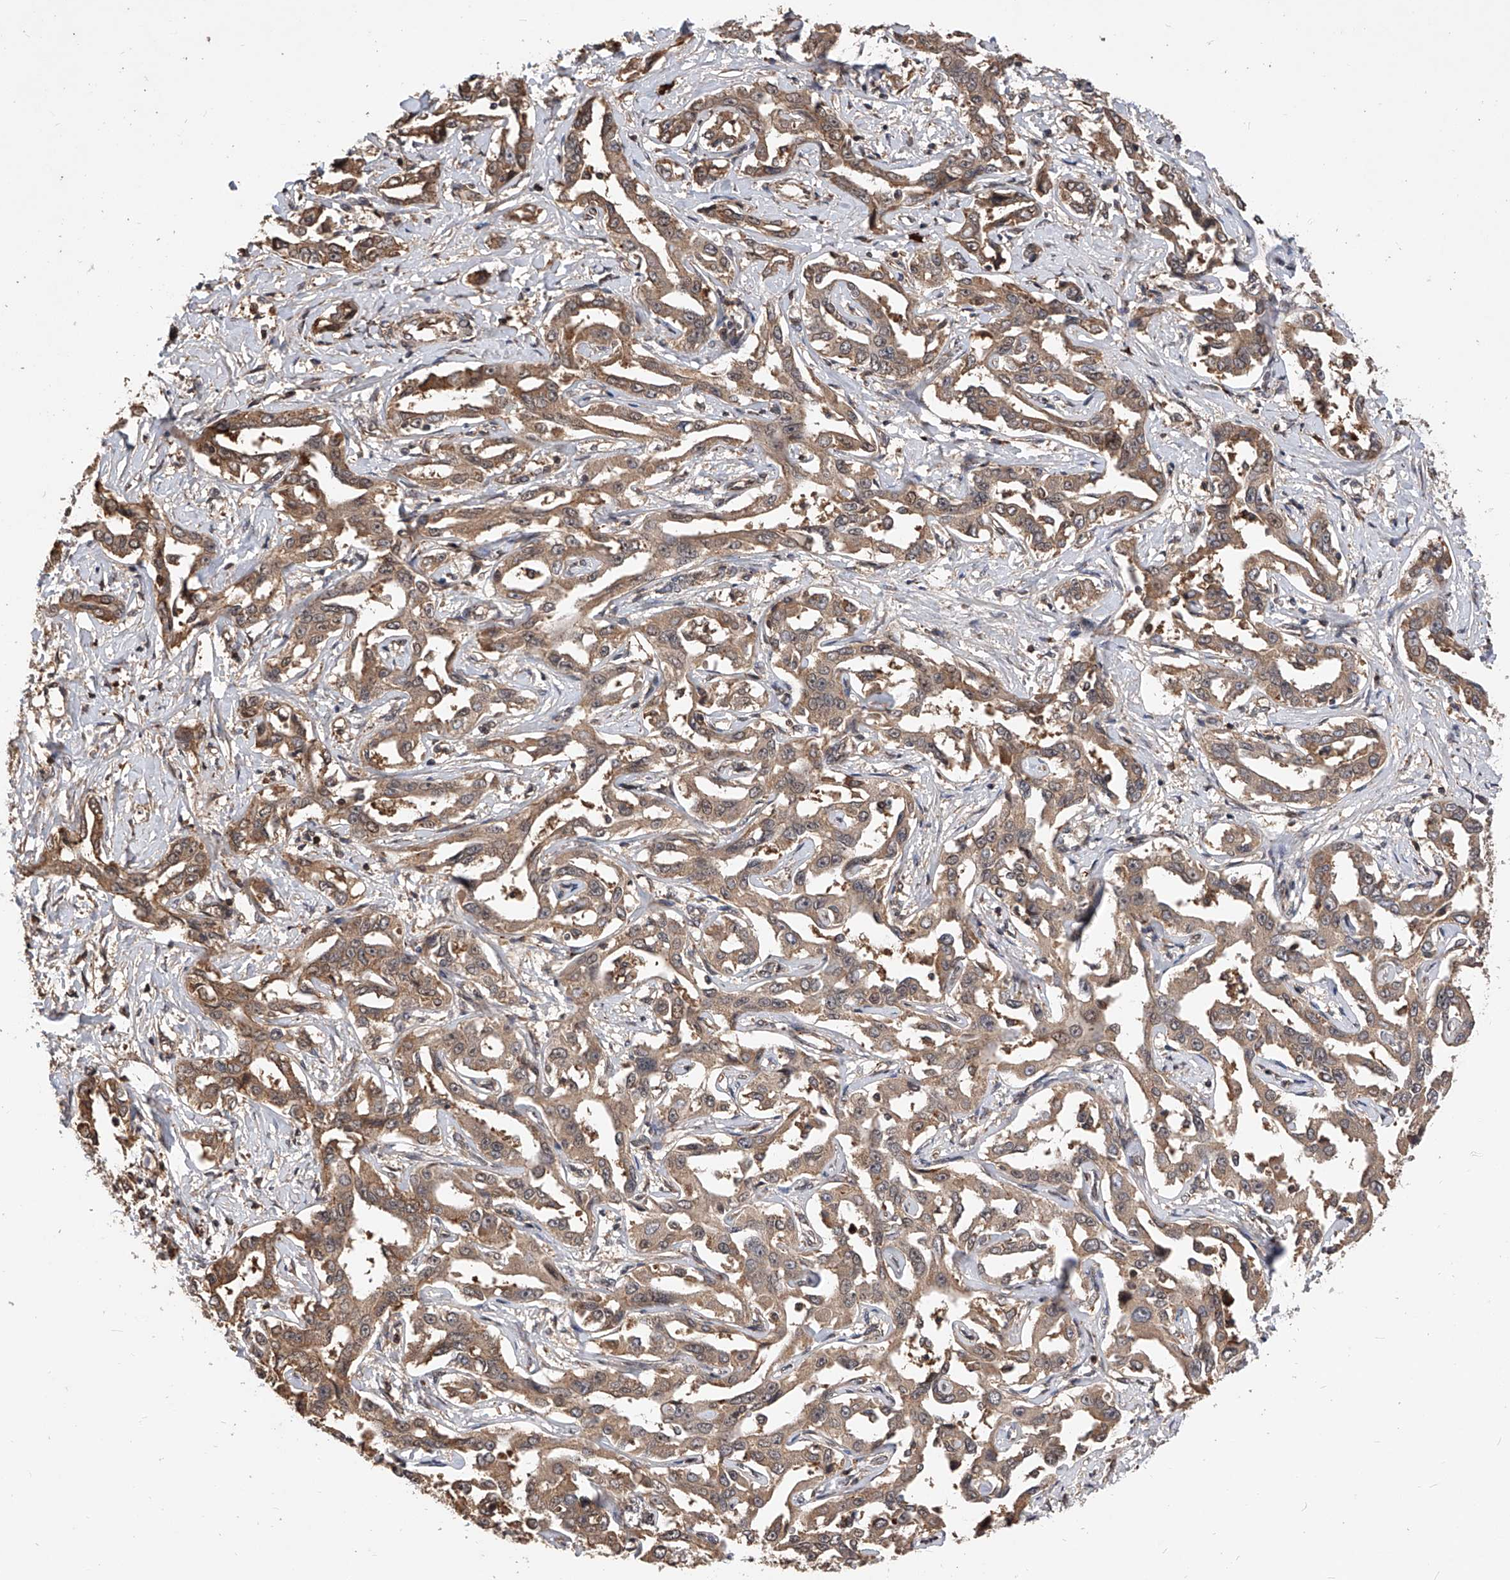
{"staining": {"intensity": "moderate", "quantity": ">75%", "location": "cytoplasmic/membranous"}, "tissue": "liver cancer", "cell_type": "Tumor cells", "image_type": "cancer", "snomed": [{"axis": "morphology", "description": "Cholangiocarcinoma"}, {"axis": "topography", "description": "Liver"}], "caption": "A medium amount of moderate cytoplasmic/membranous positivity is present in approximately >75% of tumor cells in liver cholangiocarcinoma tissue.", "gene": "CFAP410", "patient": {"sex": "male", "age": 59}}